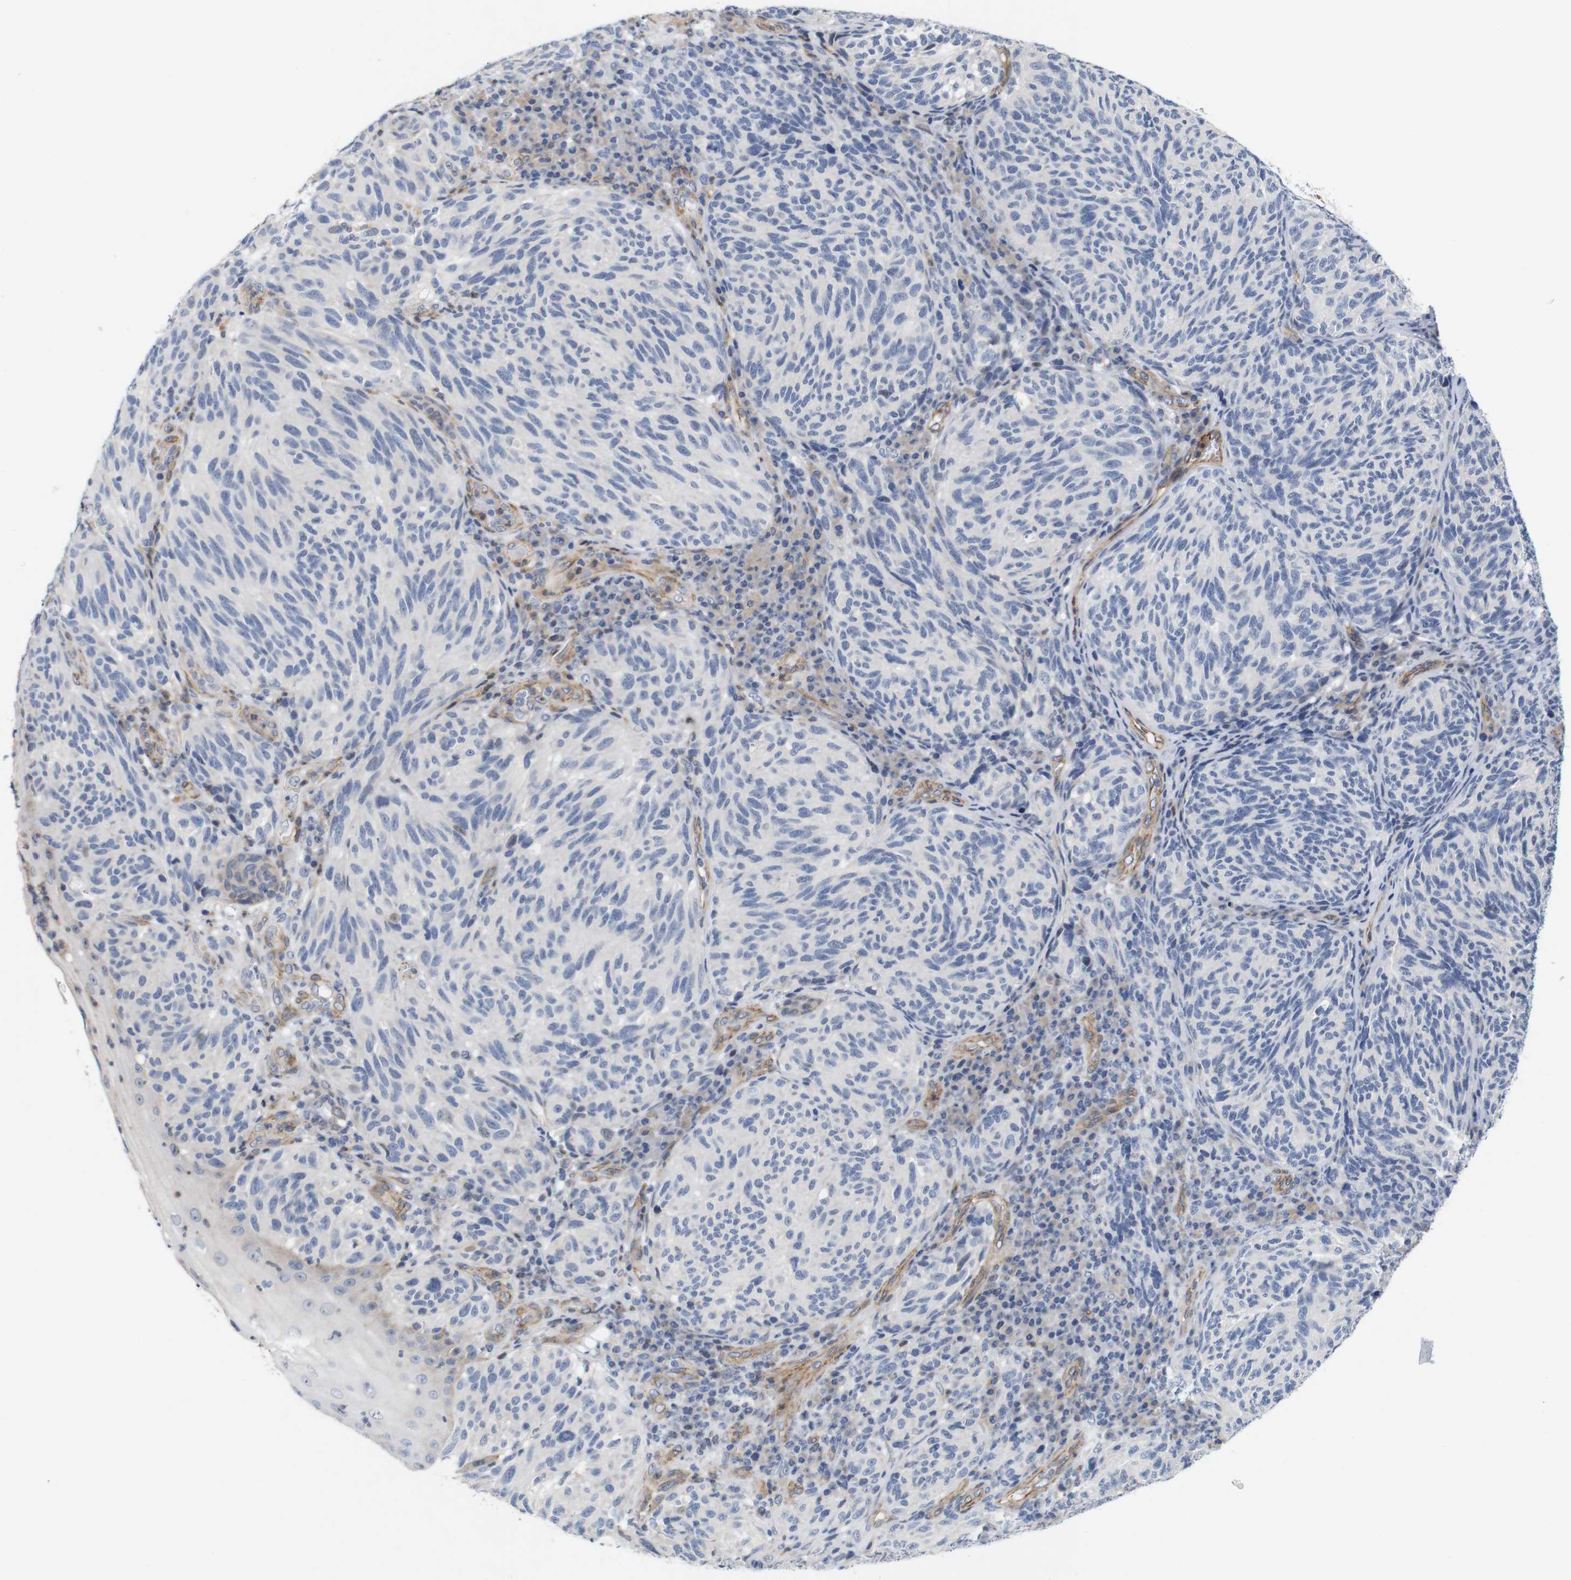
{"staining": {"intensity": "negative", "quantity": "none", "location": "none"}, "tissue": "melanoma", "cell_type": "Tumor cells", "image_type": "cancer", "snomed": [{"axis": "morphology", "description": "Malignant melanoma, NOS"}, {"axis": "topography", "description": "Skin"}], "caption": "An immunohistochemistry image of malignant melanoma is shown. There is no staining in tumor cells of malignant melanoma.", "gene": "CYB561", "patient": {"sex": "female", "age": 73}}